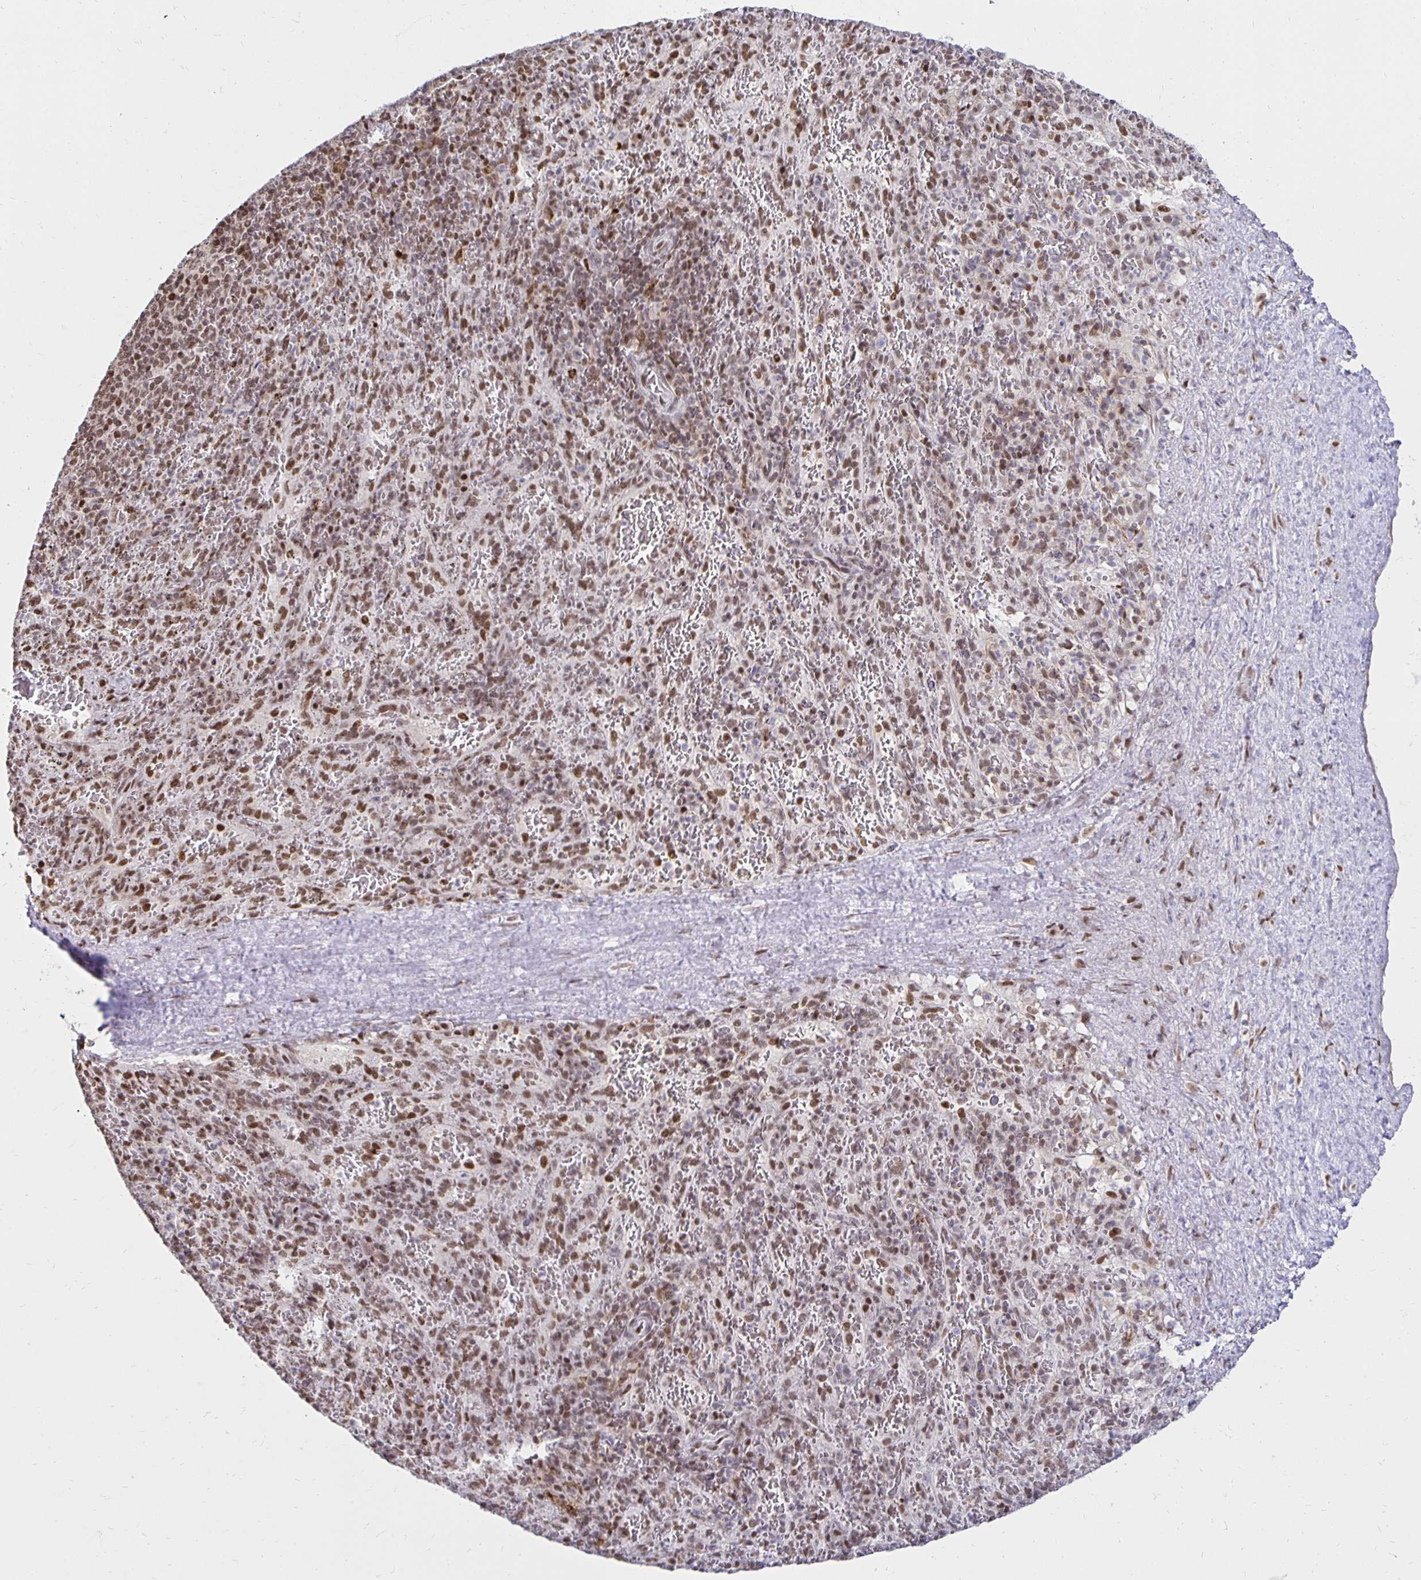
{"staining": {"intensity": "moderate", "quantity": ">75%", "location": "nuclear"}, "tissue": "spleen", "cell_type": "Cells in red pulp", "image_type": "normal", "snomed": [{"axis": "morphology", "description": "Normal tissue, NOS"}, {"axis": "topography", "description": "Spleen"}], "caption": "Spleen stained for a protein (brown) exhibits moderate nuclear positive positivity in approximately >75% of cells in red pulp.", "gene": "ZNF579", "patient": {"sex": "male", "age": 57}}